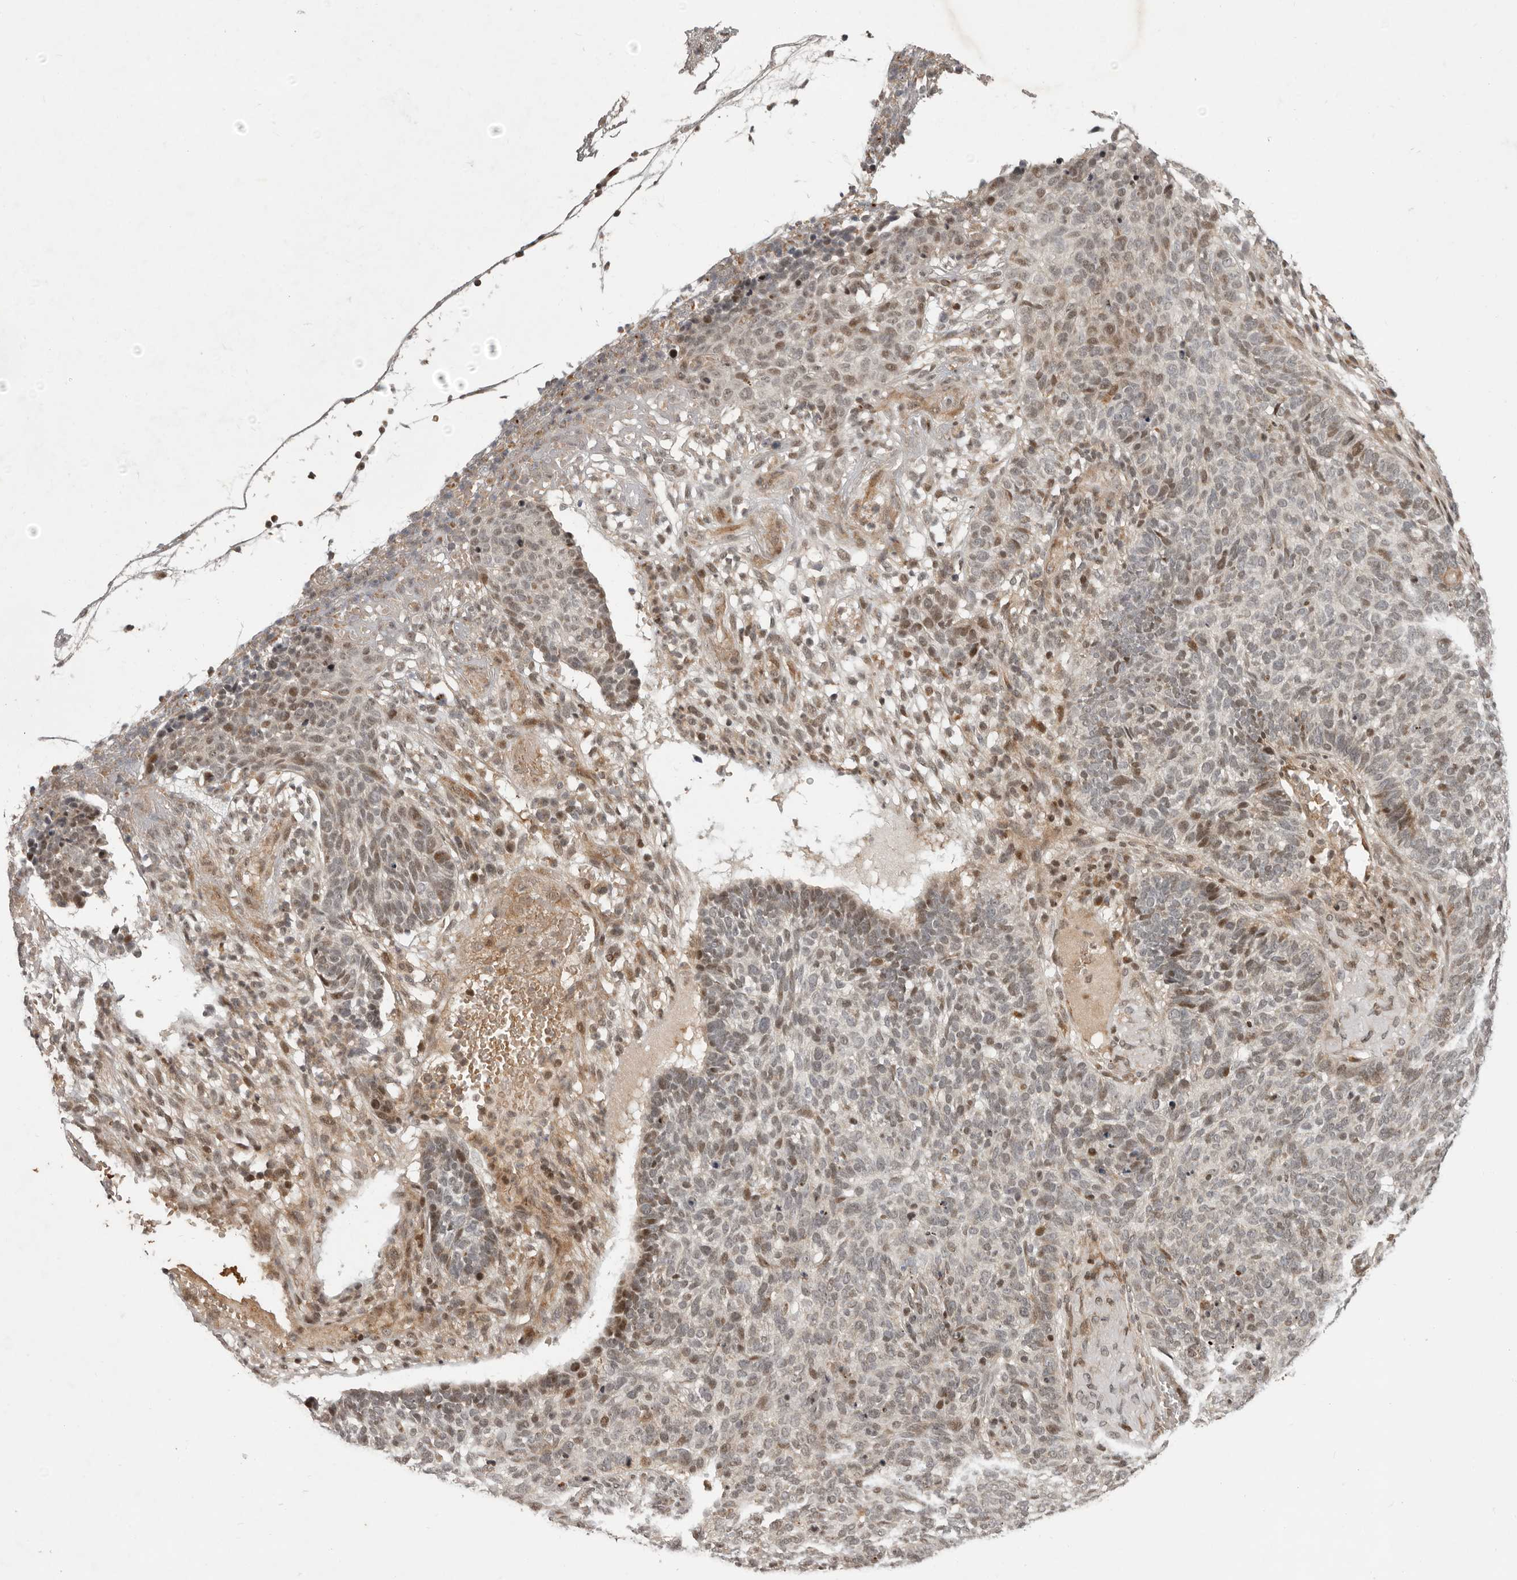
{"staining": {"intensity": "moderate", "quantity": "25%-75%", "location": "nuclear"}, "tissue": "skin cancer", "cell_type": "Tumor cells", "image_type": "cancer", "snomed": [{"axis": "morphology", "description": "Basal cell carcinoma"}, {"axis": "topography", "description": "Skin"}], "caption": "Tumor cells show moderate nuclear expression in about 25%-75% of cells in skin basal cell carcinoma.", "gene": "RABIF", "patient": {"sex": "male", "age": 85}}